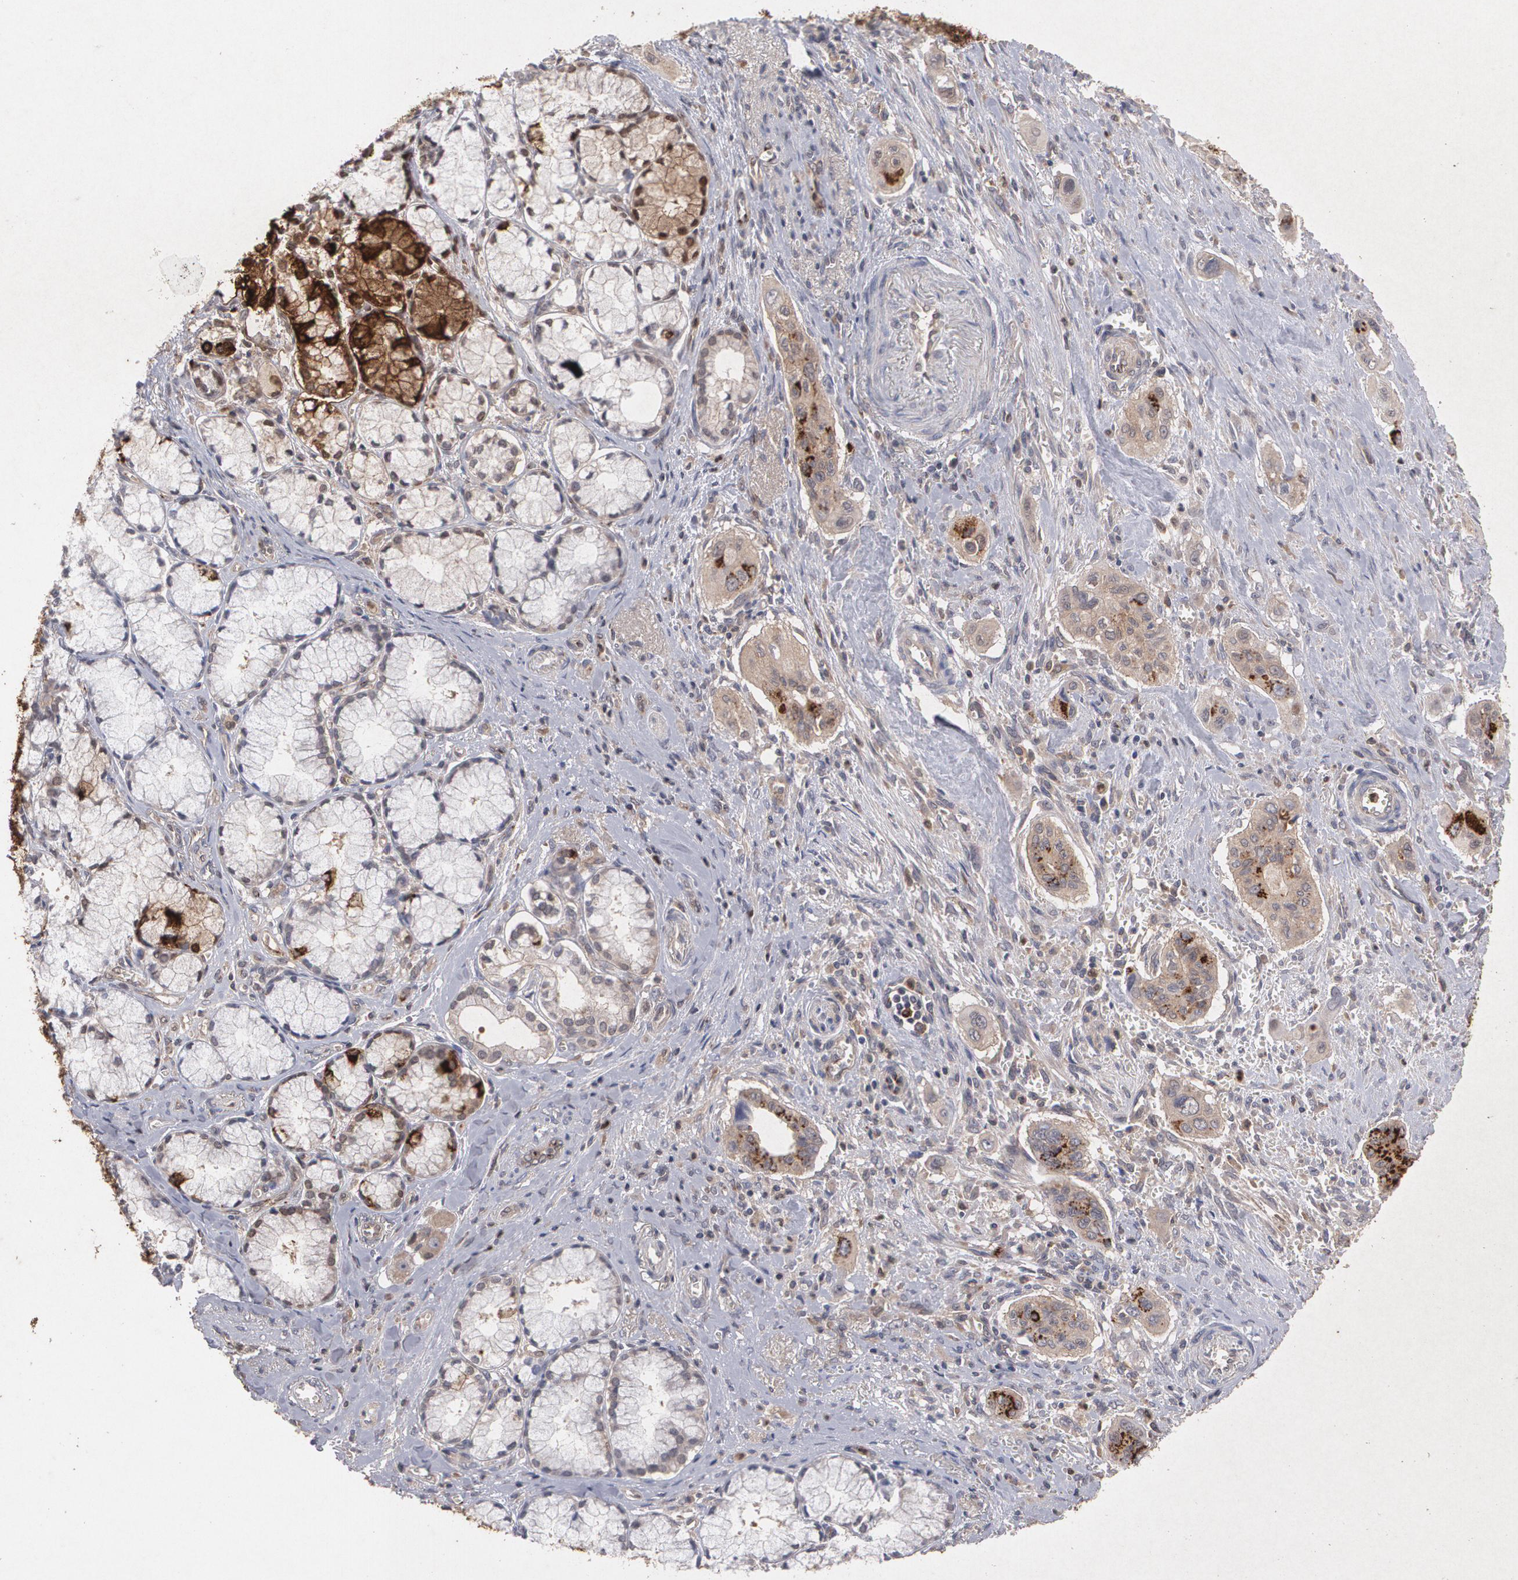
{"staining": {"intensity": "moderate", "quantity": "25%-75%", "location": "cytoplasmic/membranous,nuclear"}, "tissue": "pancreatic cancer", "cell_type": "Tumor cells", "image_type": "cancer", "snomed": [{"axis": "morphology", "description": "Adenocarcinoma, NOS"}, {"axis": "topography", "description": "Pancreas"}], "caption": "High-power microscopy captured an IHC micrograph of pancreatic cancer, revealing moderate cytoplasmic/membranous and nuclear staining in about 25%-75% of tumor cells.", "gene": "HTT", "patient": {"sex": "male", "age": 77}}